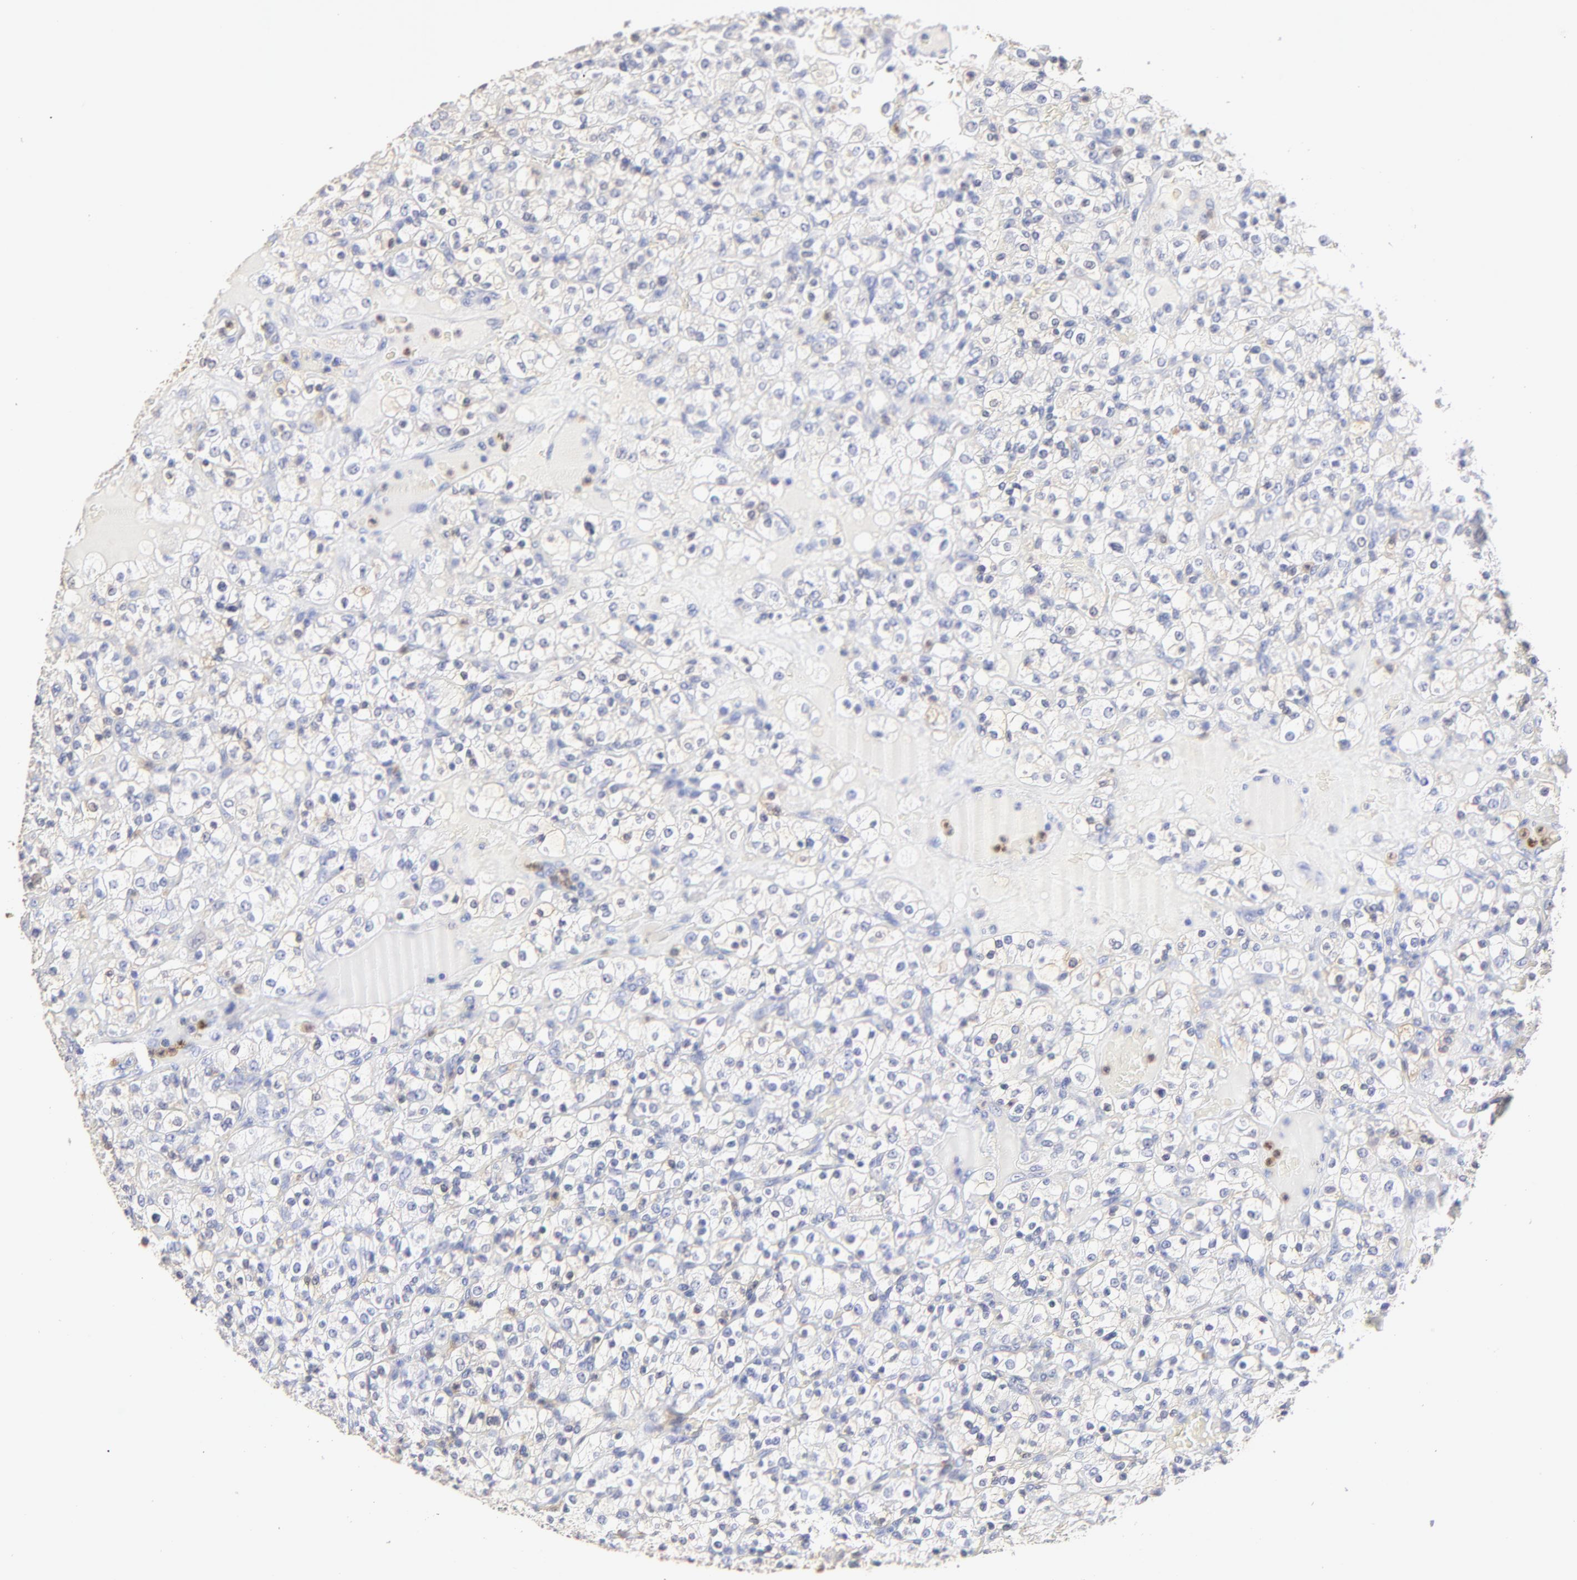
{"staining": {"intensity": "negative", "quantity": "none", "location": "none"}, "tissue": "renal cancer", "cell_type": "Tumor cells", "image_type": "cancer", "snomed": [{"axis": "morphology", "description": "Normal tissue, NOS"}, {"axis": "morphology", "description": "Adenocarcinoma, NOS"}, {"axis": "topography", "description": "Kidney"}], "caption": "A photomicrograph of renal cancer stained for a protein reveals no brown staining in tumor cells. (DAB immunohistochemistry (IHC) visualized using brightfield microscopy, high magnification).", "gene": "SMARCA1", "patient": {"sex": "female", "age": 72}}